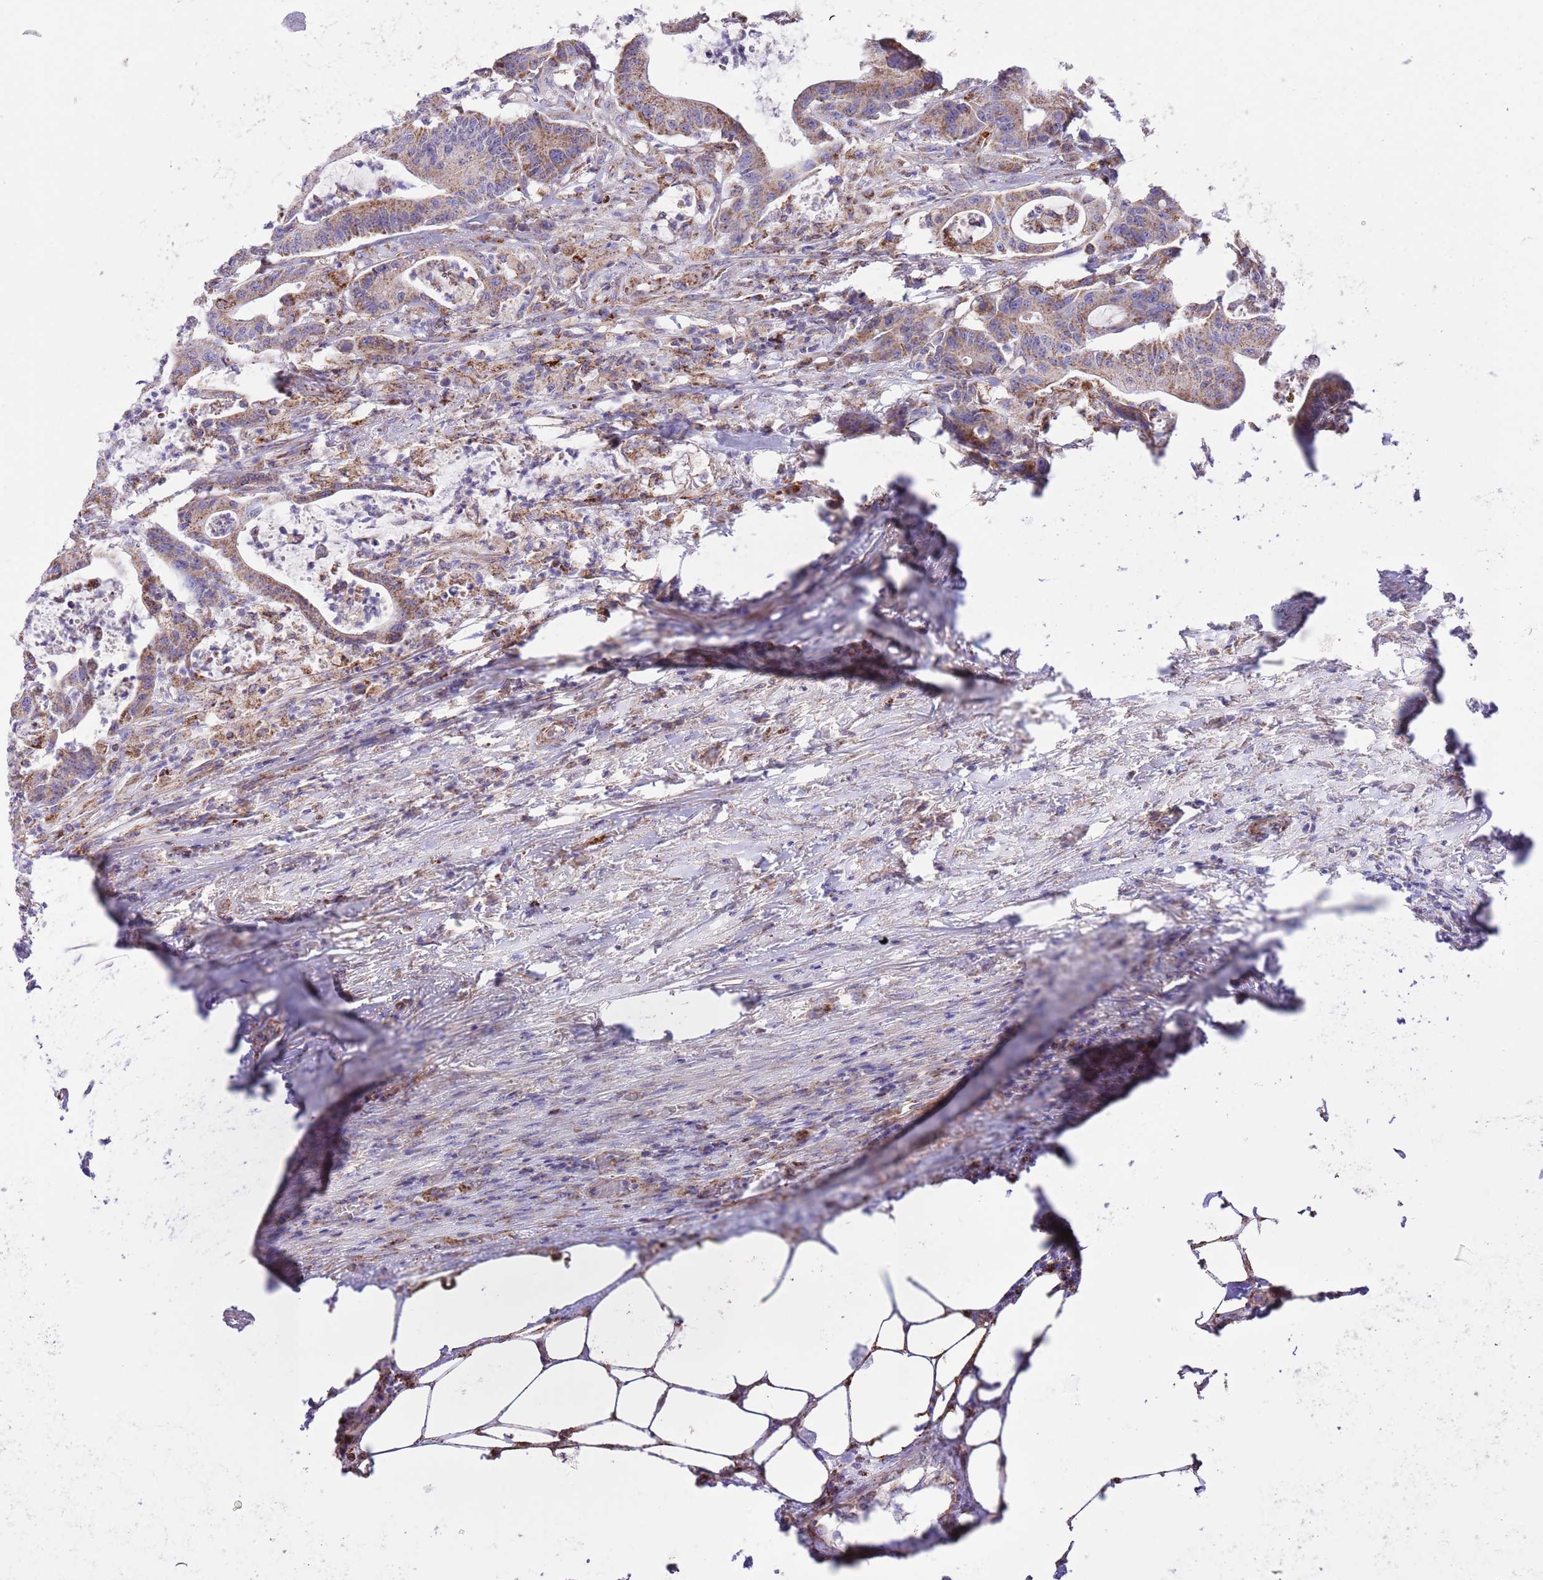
{"staining": {"intensity": "moderate", "quantity": ">75%", "location": "cytoplasmic/membranous"}, "tissue": "colorectal cancer", "cell_type": "Tumor cells", "image_type": "cancer", "snomed": [{"axis": "morphology", "description": "Adenocarcinoma, NOS"}, {"axis": "topography", "description": "Colon"}], "caption": "An IHC histopathology image of neoplastic tissue is shown. Protein staining in brown labels moderate cytoplasmic/membranous positivity in colorectal cancer within tumor cells. (DAB IHC, brown staining for protein, blue staining for nuclei).", "gene": "SS18L2", "patient": {"sex": "female", "age": 84}}